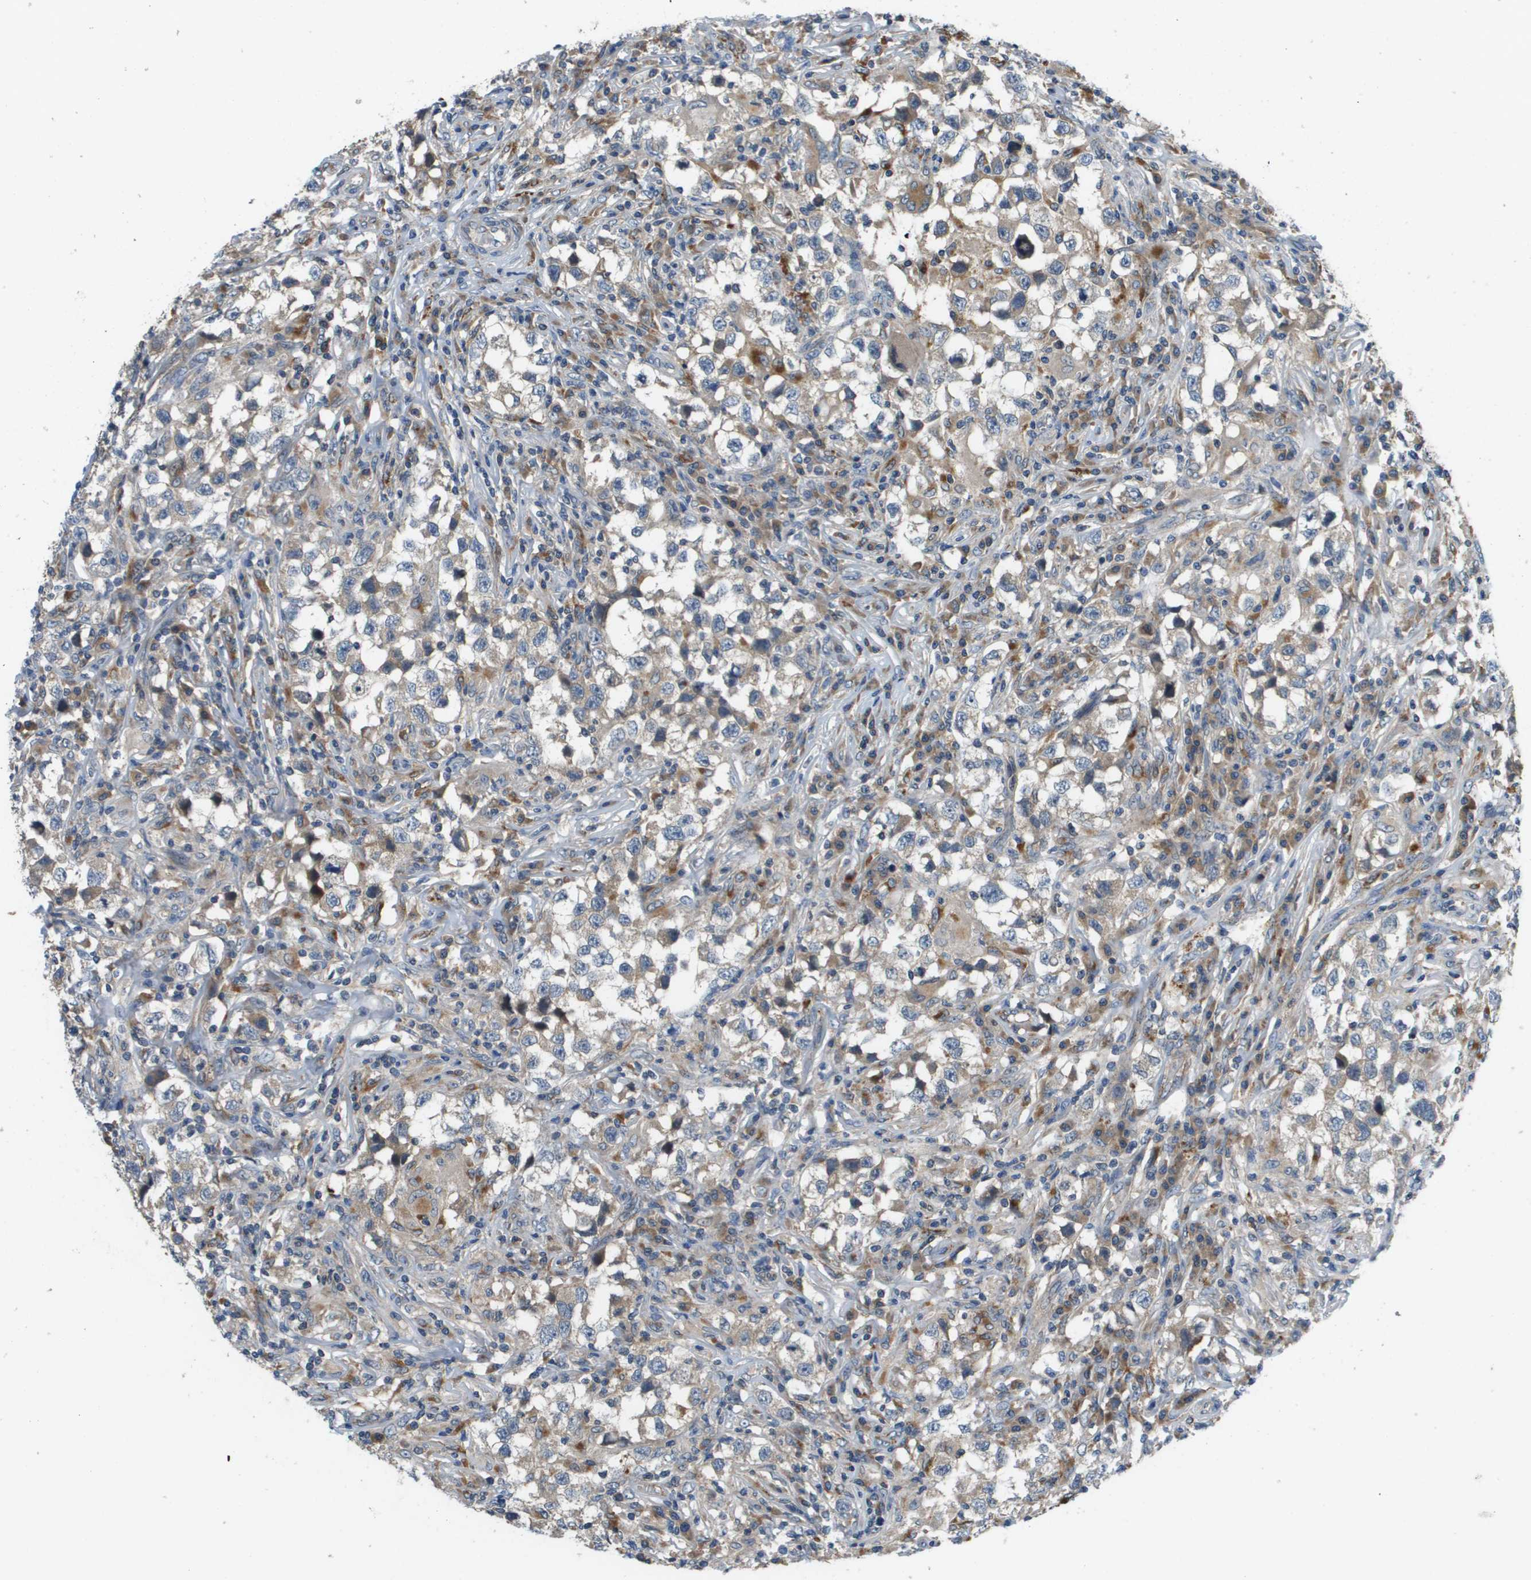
{"staining": {"intensity": "weak", "quantity": "25%-75%", "location": "cytoplasmic/membranous"}, "tissue": "testis cancer", "cell_type": "Tumor cells", "image_type": "cancer", "snomed": [{"axis": "morphology", "description": "Carcinoma, Embryonal, NOS"}, {"axis": "topography", "description": "Testis"}], "caption": "The micrograph exhibits staining of testis embryonal carcinoma, revealing weak cytoplasmic/membranous protein expression (brown color) within tumor cells.", "gene": "SLC25A20", "patient": {"sex": "male", "age": 21}}